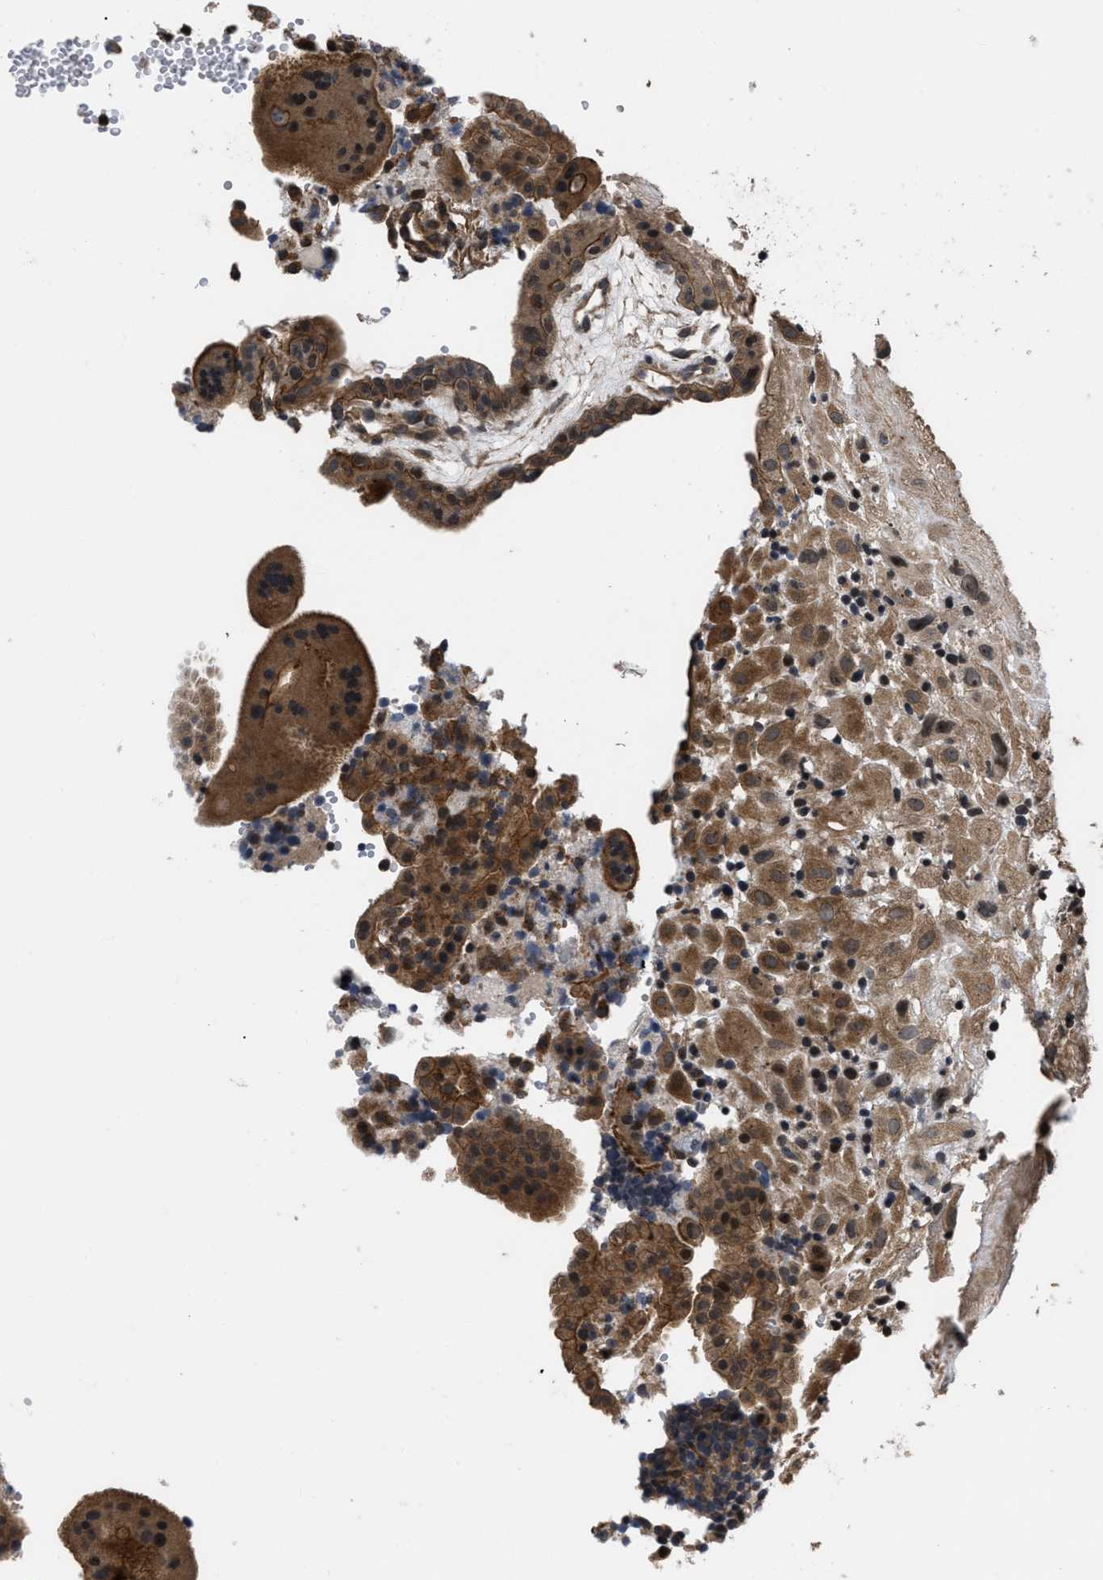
{"staining": {"intensity": "moderate", "quantity": ">75%", "location": "cytoplasmic/membranous"}, "tissue": "placenta", "cell_type": "Decidual cells", "image_type": "normal", "snomed": [{"axis": "morphology", "description": "Normal tissue, NOS"}, {"axis": "topography", "description": "Placenta"}], "caption": "Immunohistochemical staining of unremarkable human placenta exhibits >75% levels of moderate cytoplasmic/membranous protein positivity in about >75% of decidual cells. Using DAB (3,3'-diaminobenzidine) (brown) and hematoxylin (blue) stains, captured at high magnification using brightfield microscopy.", "gene": "DNAJC14", "patient": {"sex": "female", "age": 18}}